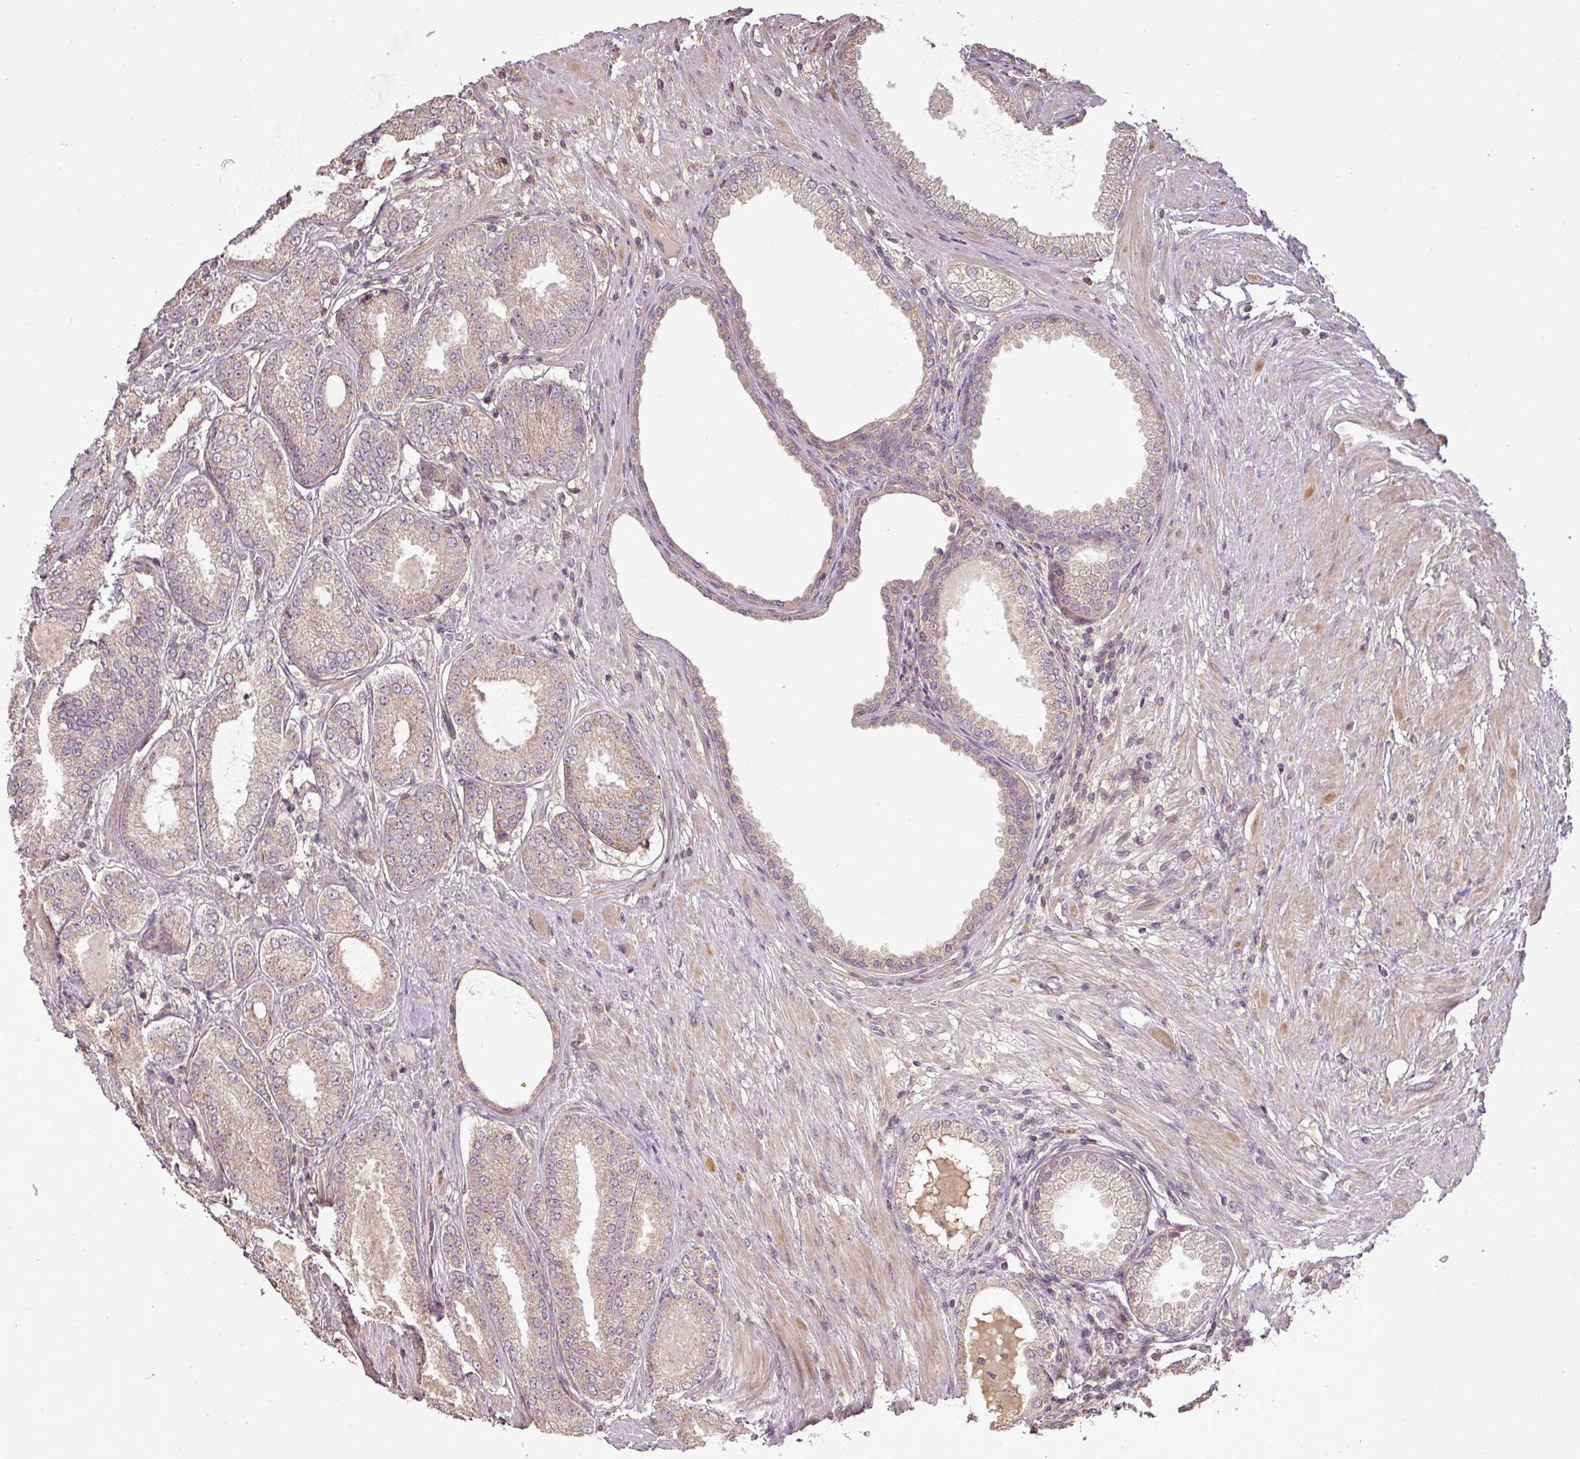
{"staining": {"intensity": "weak", "quantity": ">75%", "location": "cytoplasmic/membranous"}, "tissue": "prostate cancer", "cell_type": "Tumor cells", "image_type": "cancer", "snomed": [{"axis": "morphology", "description": "Adenocarcinoma, High grade"}, {"axis": "topography", "description": "Prostate"}], "caption": "Adenocarcinoma (high-grade) (prostate) was stained to show a protein in brown. There is low levels of weak cytoplasmic/membranous staining in approximately >75% of tumor cells. Using DAB (3,3'-diaminobenzidine) (brown) and hematoxylin (blue) stains, captured at high magnification using brightfield microscopy.", "gene": "FAIM", "patient": {"sex": "male", "age": 71}}